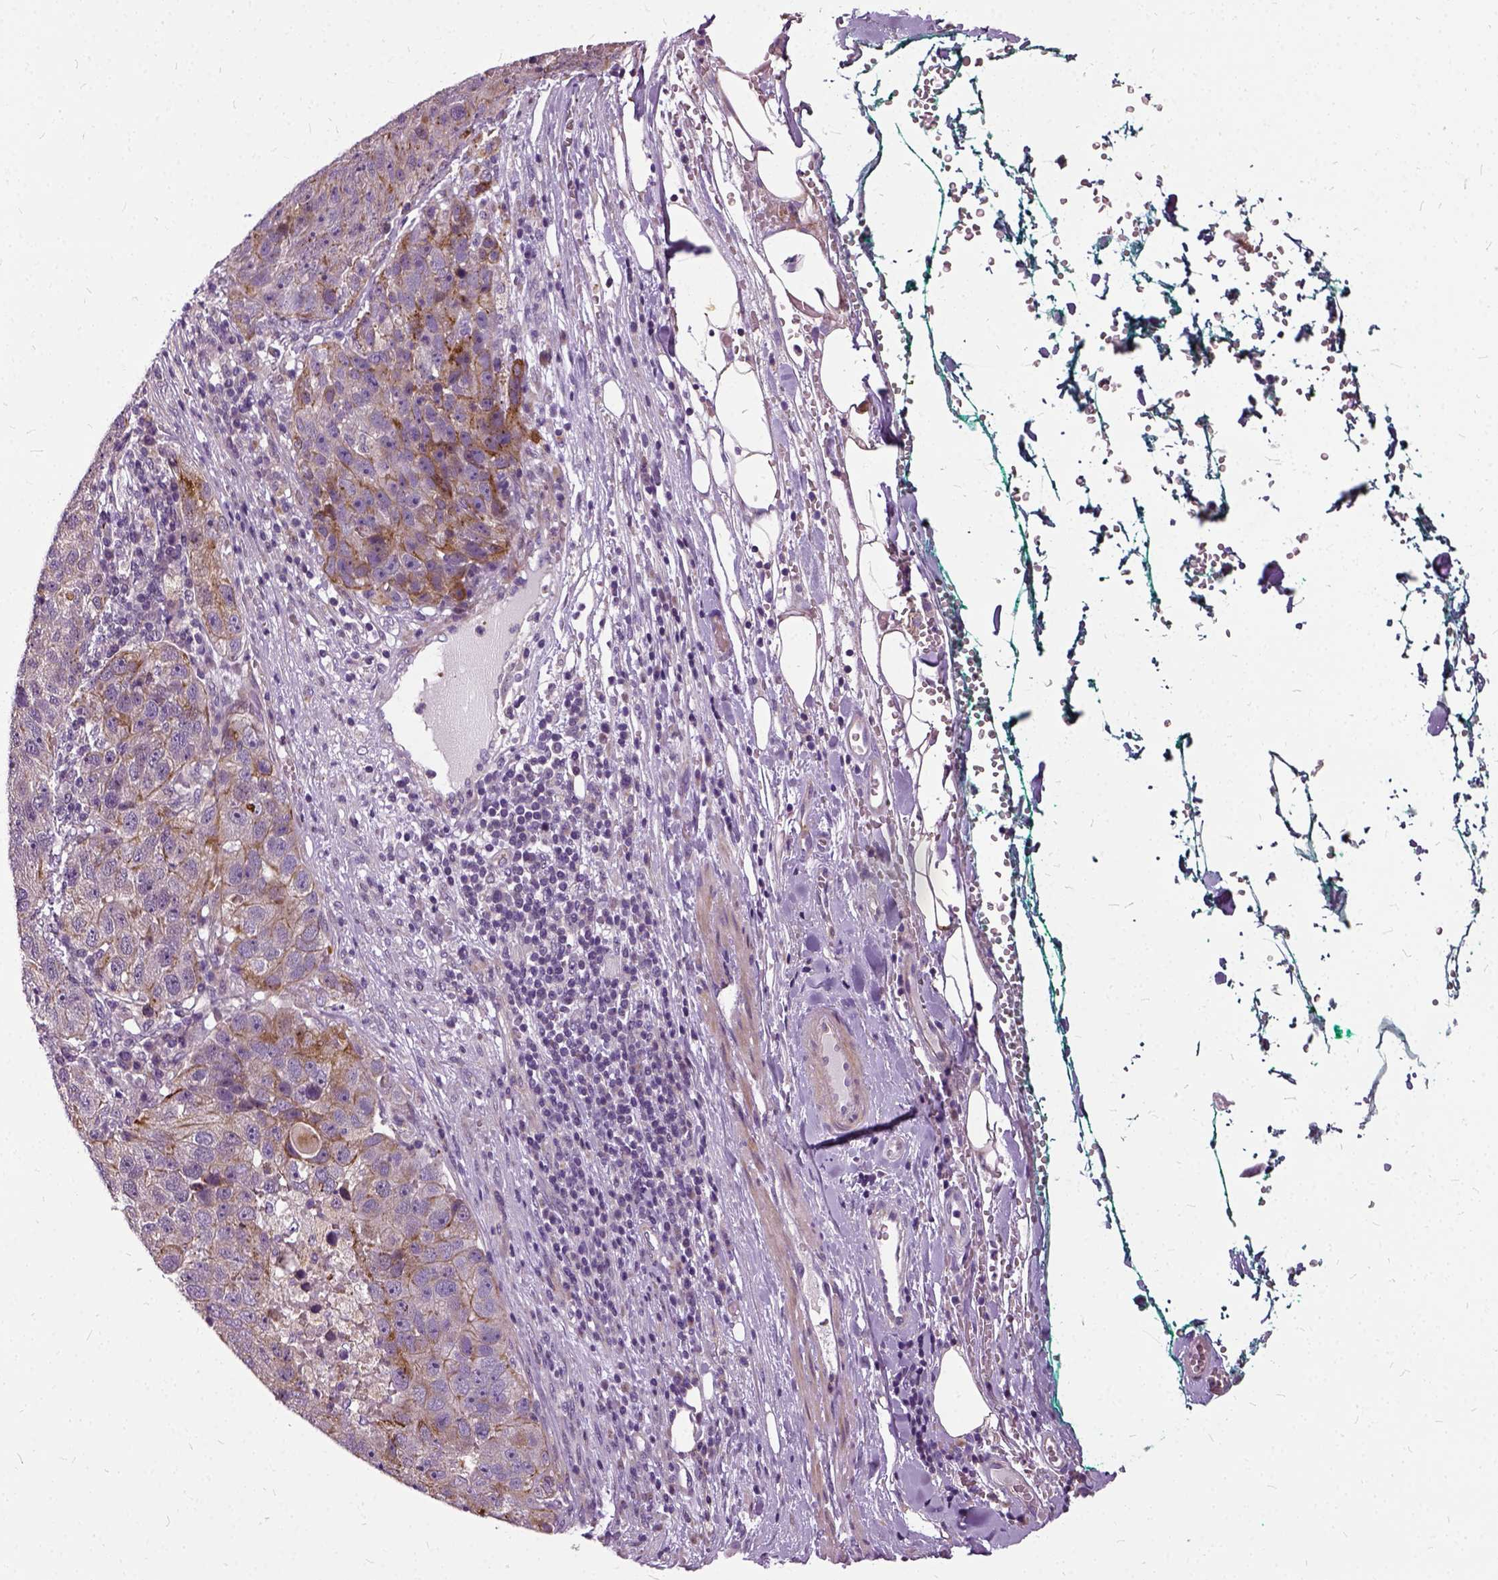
{"staining": {"intensity": "moderate", "quantity": "25%-75%", "location": "cytoplasmic/membranous"}, "tissue": "pancreatic cancer", "cell_type": "Tumor cells", "image_type": "cancer", "snomed": [{"axis": "morphology", "description": "Adenocarcinoma, NOS"}, {"axis": "topography", "description": "Pancreas"}], "caption": "Immunohistochemical staining of pancreatic cancer exhibits medium levels of moderate cytoplasmic/membranous protein staining in about 25%-75% of tumor cells.", "gene": "ILRUN", "patient": {"sex": "female", "age": 61}}